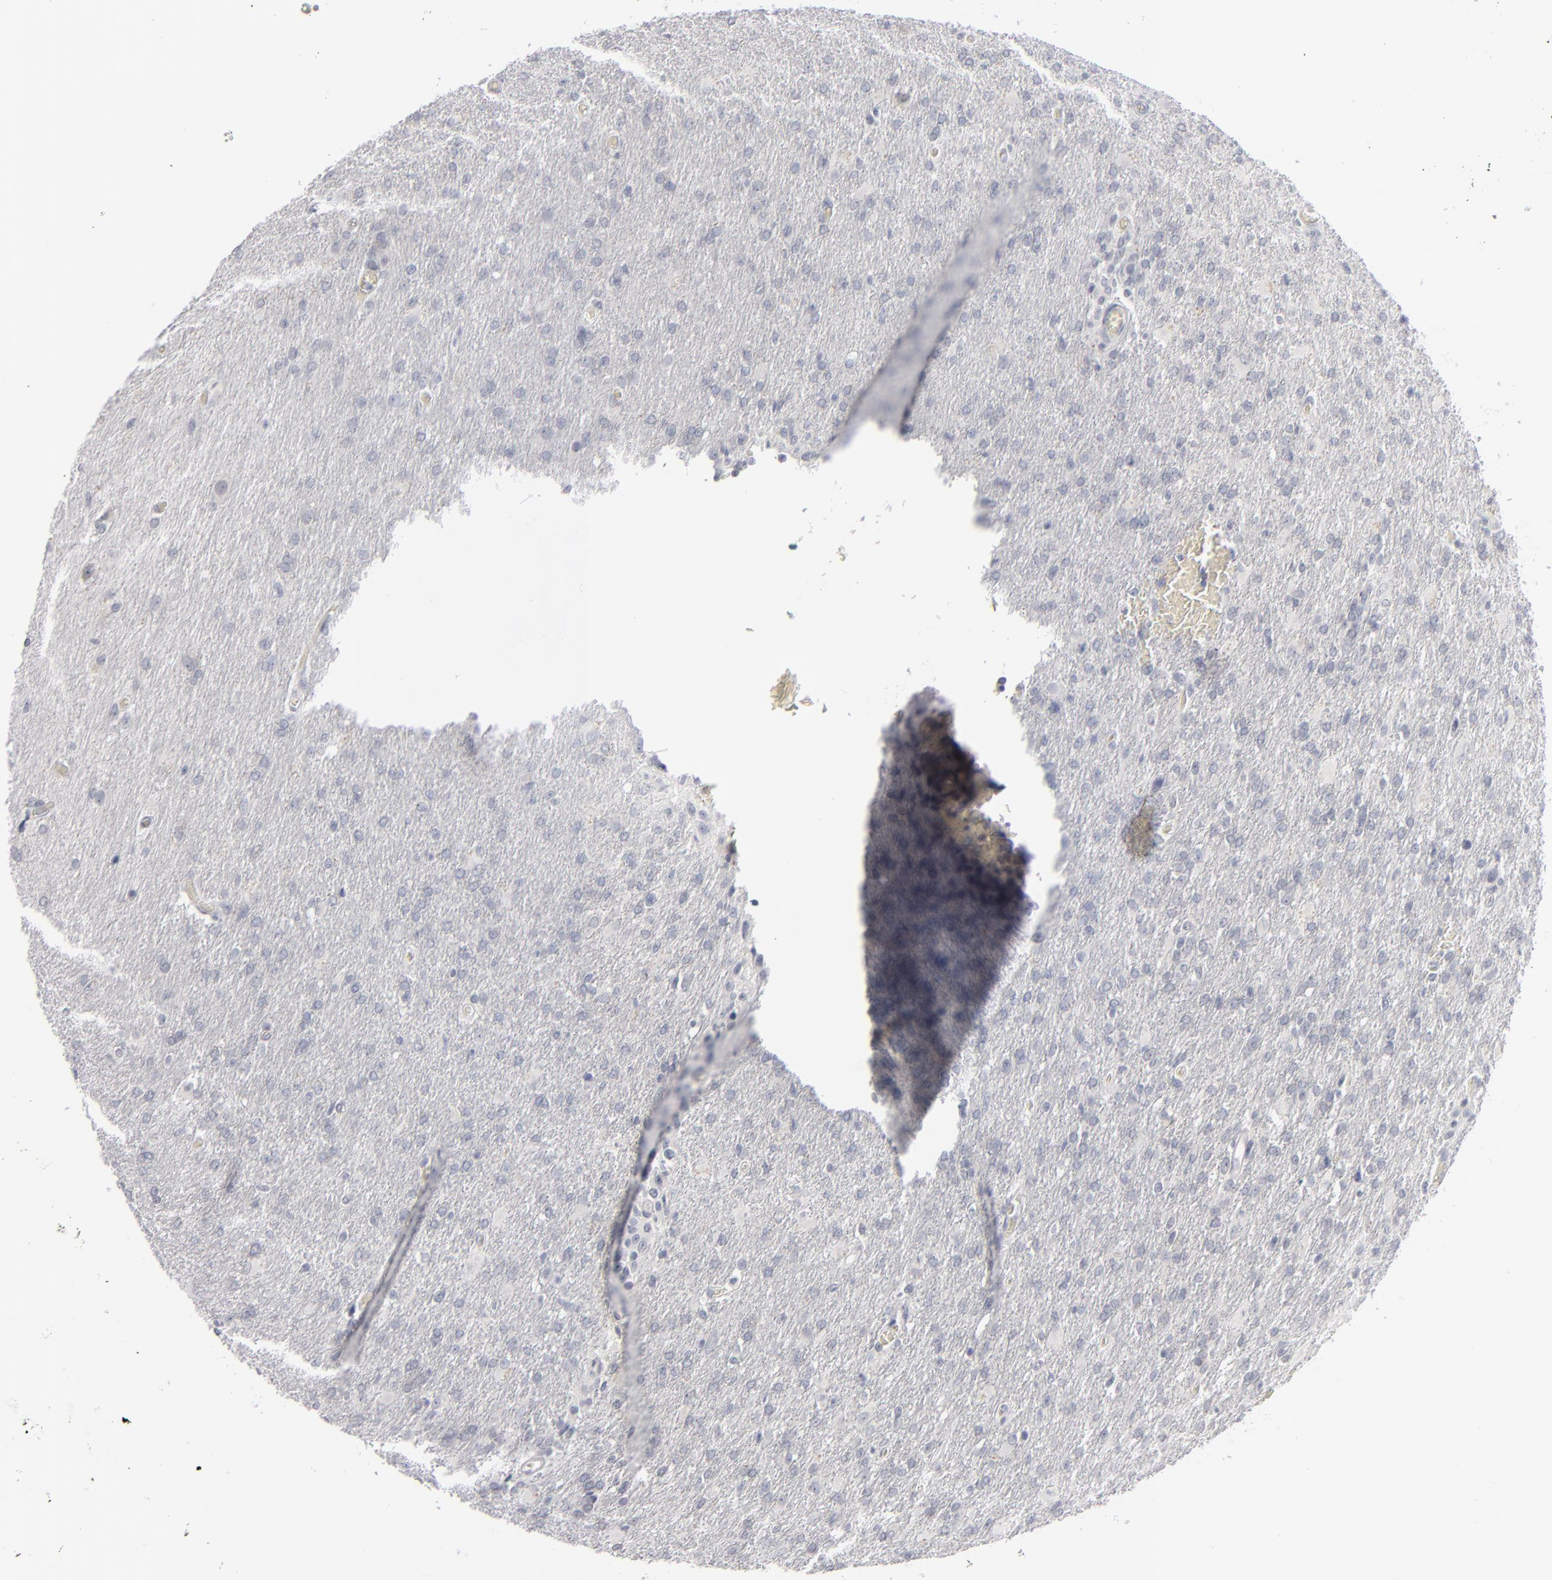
{"staining": {"intensity": "negative", "quantity": "none", "location": "none"}, "tissue": "glioma", "cell_type": "Tumor cells", "image_type": "cancer", "snomed": [{"axis": "morphology", "description": "Glioma, malignant, High grade"}, {"axis": "topography", "description": "Brain"}], "caption": "Malignant high-grade glioma was stained to show a protein in brown. There is no significant staining in tumor cells.", "gene": "KIAA1210", "patient": {"sex": "male", "age": 68}}